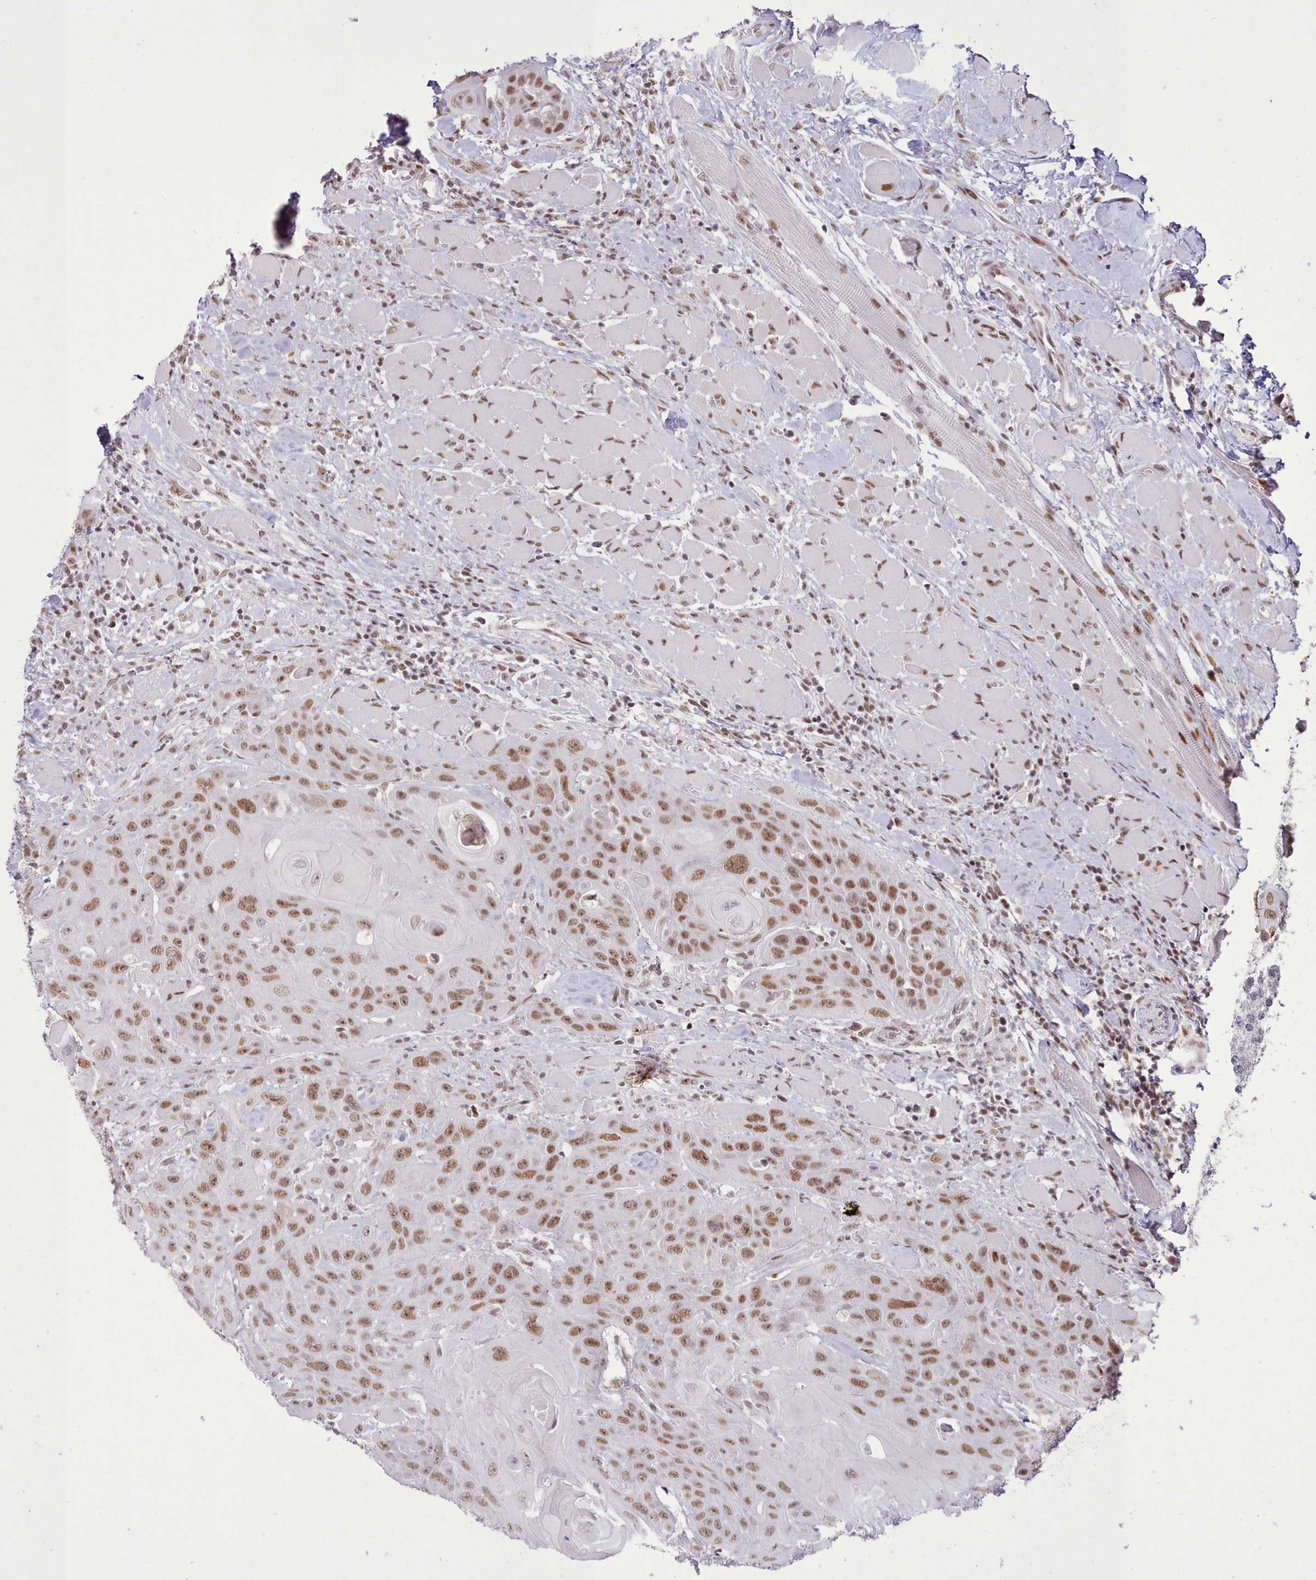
{"staining": {"intensity": "moderate", "quantity": ">75%", "location": "nuclear"}, "tissue": "head and neck cancer", "cell_type": "Tumor cells", "image_type": "cancer", "snomed": [{"axis": "morphology", "description": "Squamous cell carcinoma, NOS"}, {"axis": "topography", "description": "Head-Neck"}], "caption": "A brown stain highlights moderate nuclear positivity of a protein in human head and neck cancer (squamous cell carcinoma) tumor cells. The staining was performed using DAB (3,3'-diaminobenzidine) to visualize the protein expression in brown, while the nuclei were stained in blue with hematoxylin (Magnification: 20x).", "gene": "TAF15", "patient": {"sex": "female", "age": 59}}